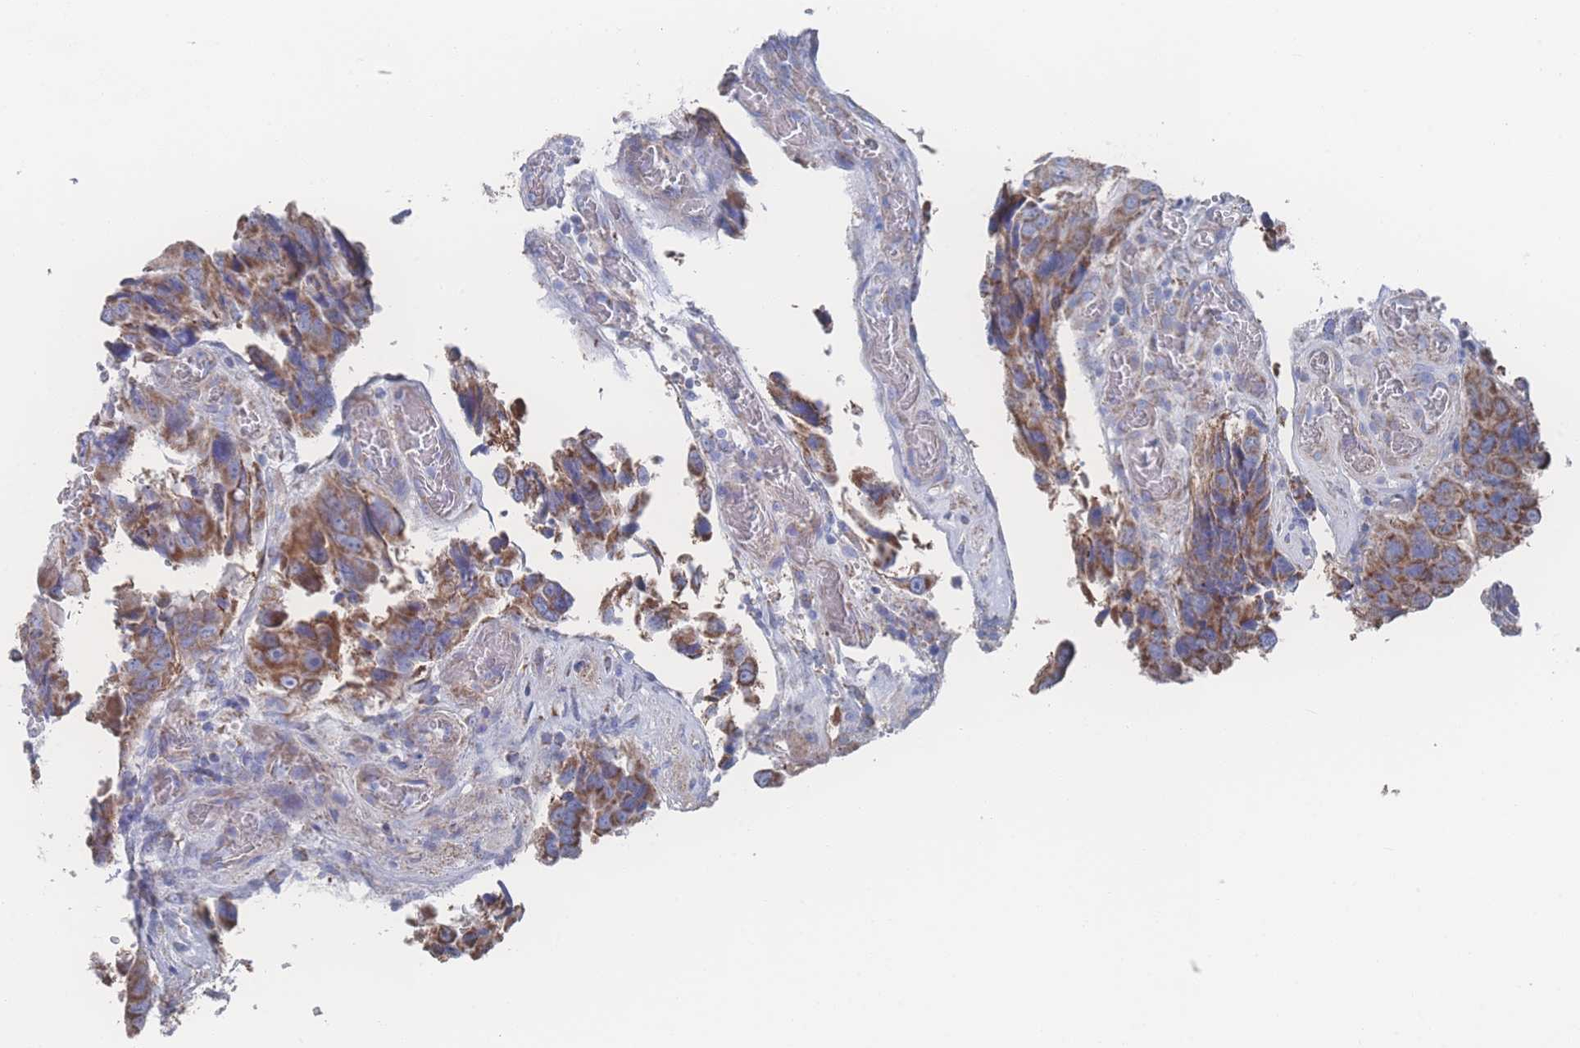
{"staining": {"intensity": "moderate", "quantity": ">75%", "location": "cytoplasmic/membranous"}, "tissue": "colorectal cancer", "cell_type": "Tumor cells", "image_type": "cancer", "snomed": [{"axis": "morphology", "description": "Adenocarcinoma, NOS"}, {"axis": "topography", "description": "Colon"}], "caption": "Moderate cytoplasmic/membranous expression for a protein is present in approximately >75% of tumor cells of colorectal cancer using IHC.", "gene": "SNPH", "patient": {"sex": "male", "age": 84}}